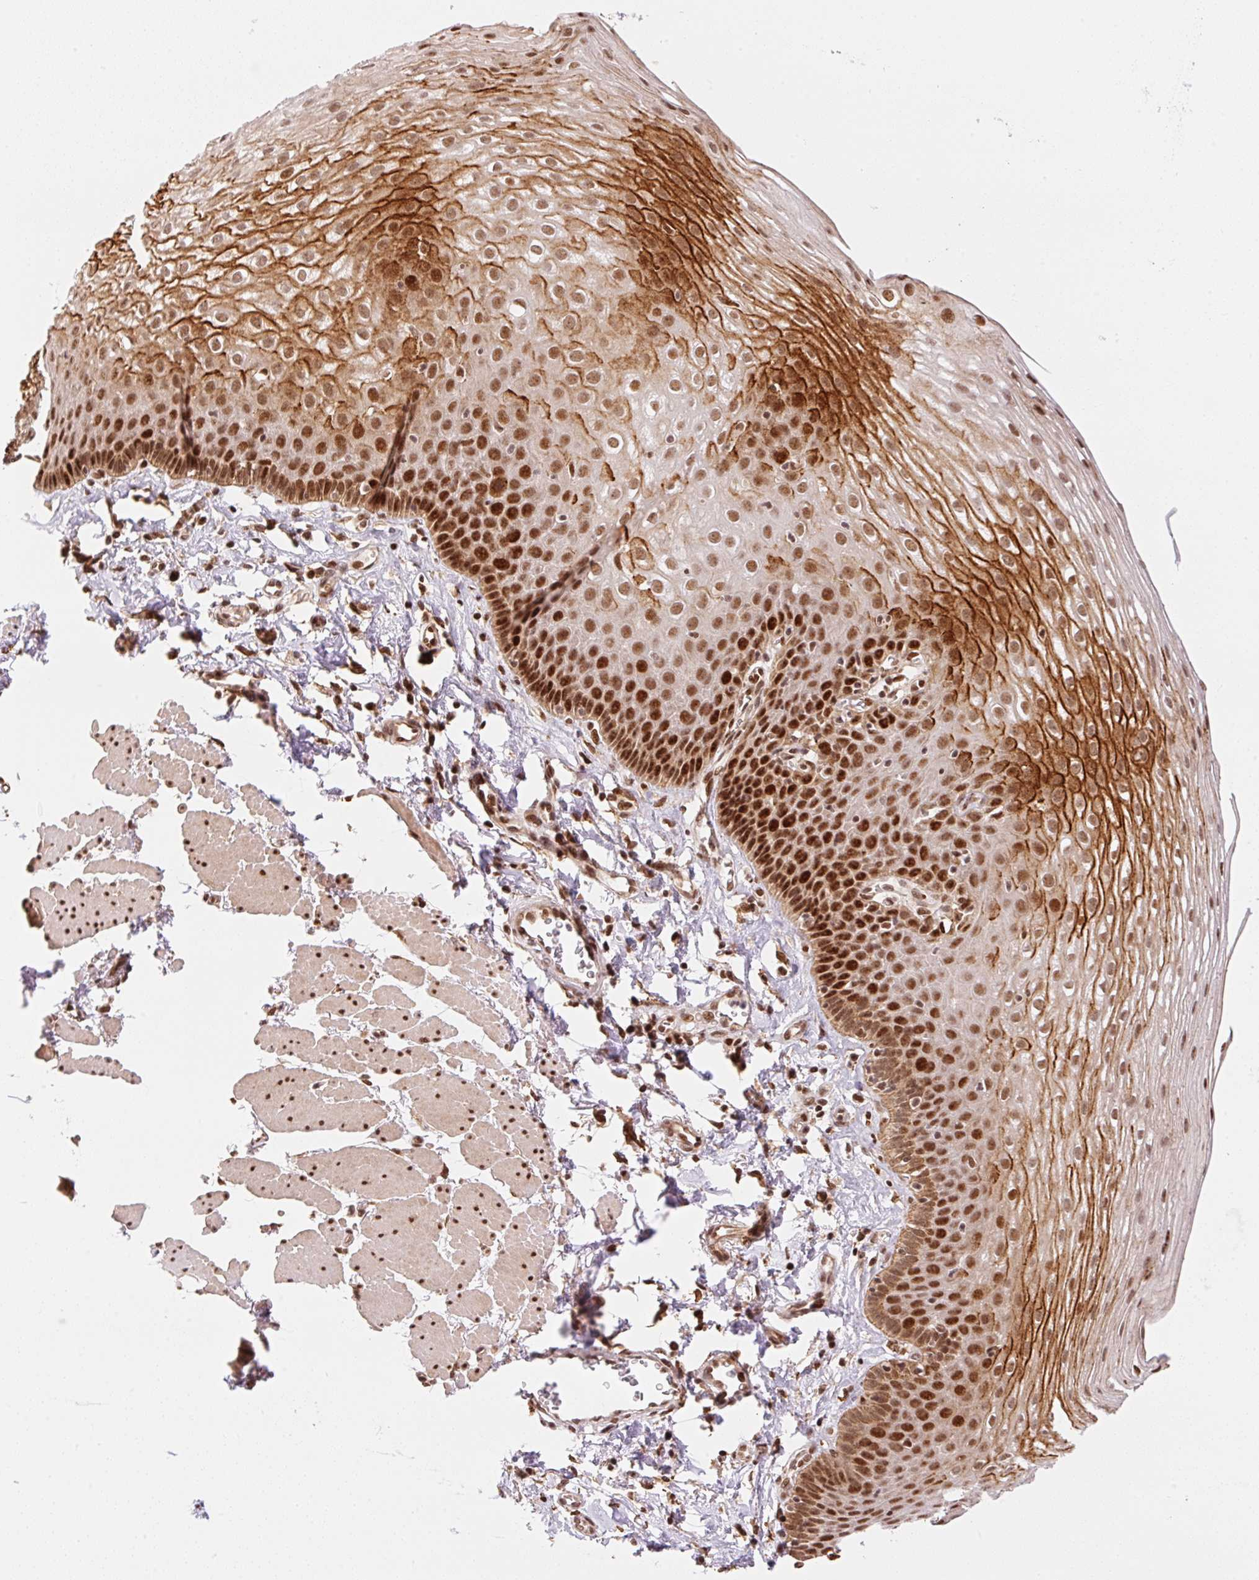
{"staining": {"intensity": "strong", "quantity": ">75%", "location": "cytoplasmic/membranous,nuclear"}, "tissue": "esophagus", "cell_type": "Squamous epithelial cells", "image_type": "normal", "snomed": [{"axis": "morphology", "description": "Normal tissue, NOS"}, {"axis": "topography", "description": "Esophagus"}], "caption": "Immunohistochemical staining of unremarkable human esophagus reveals strong cytoplasmic/membranous,nuclear protein expression in about >75% of squamous epithelial cells. (DAB IHC with brightfield microscopy, high magnification).", "gene": "INTS8", "patient": {"sex": "female", "age": 81}}